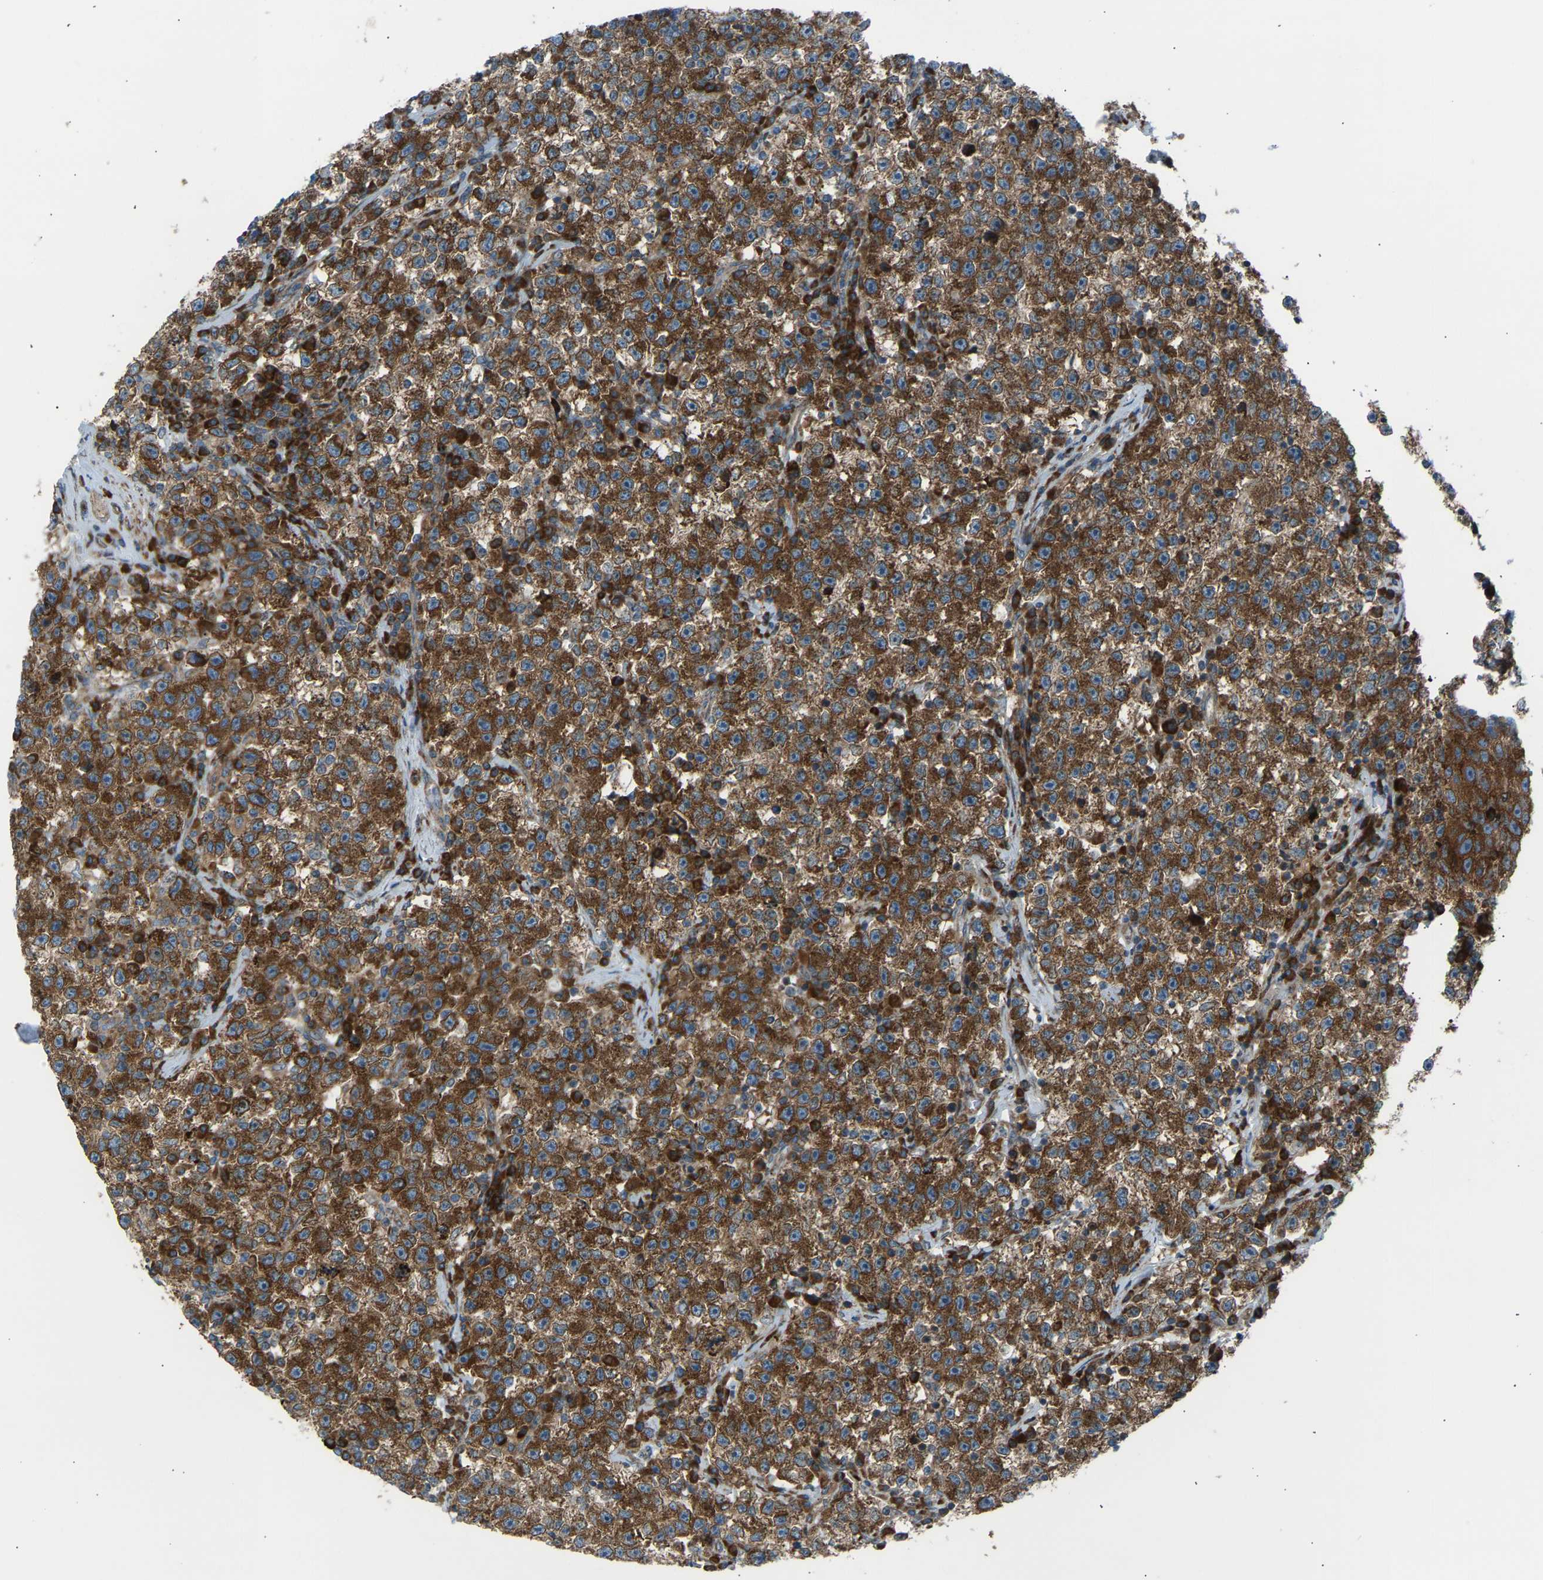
{"staining": {"intensity": "strong", "quantity": ">75%", "location": "cytoplasmic/membranous"}, "tissue": "testis cancer", "cell_type": "Tumor cells", "image_type": "cancer", "snomed": [{"axis": "morphology", "description": "Seminoma, NOS"}, {"axis": "topography", "description": "Testis"}], "caption": "Testis cancer (seminoma) tissue shows strong cytoplasmic/membranous positivity in approximately >75% of tumor cells", "gene": "VPS41", "patient": {"sex": "male", "age": 22}}